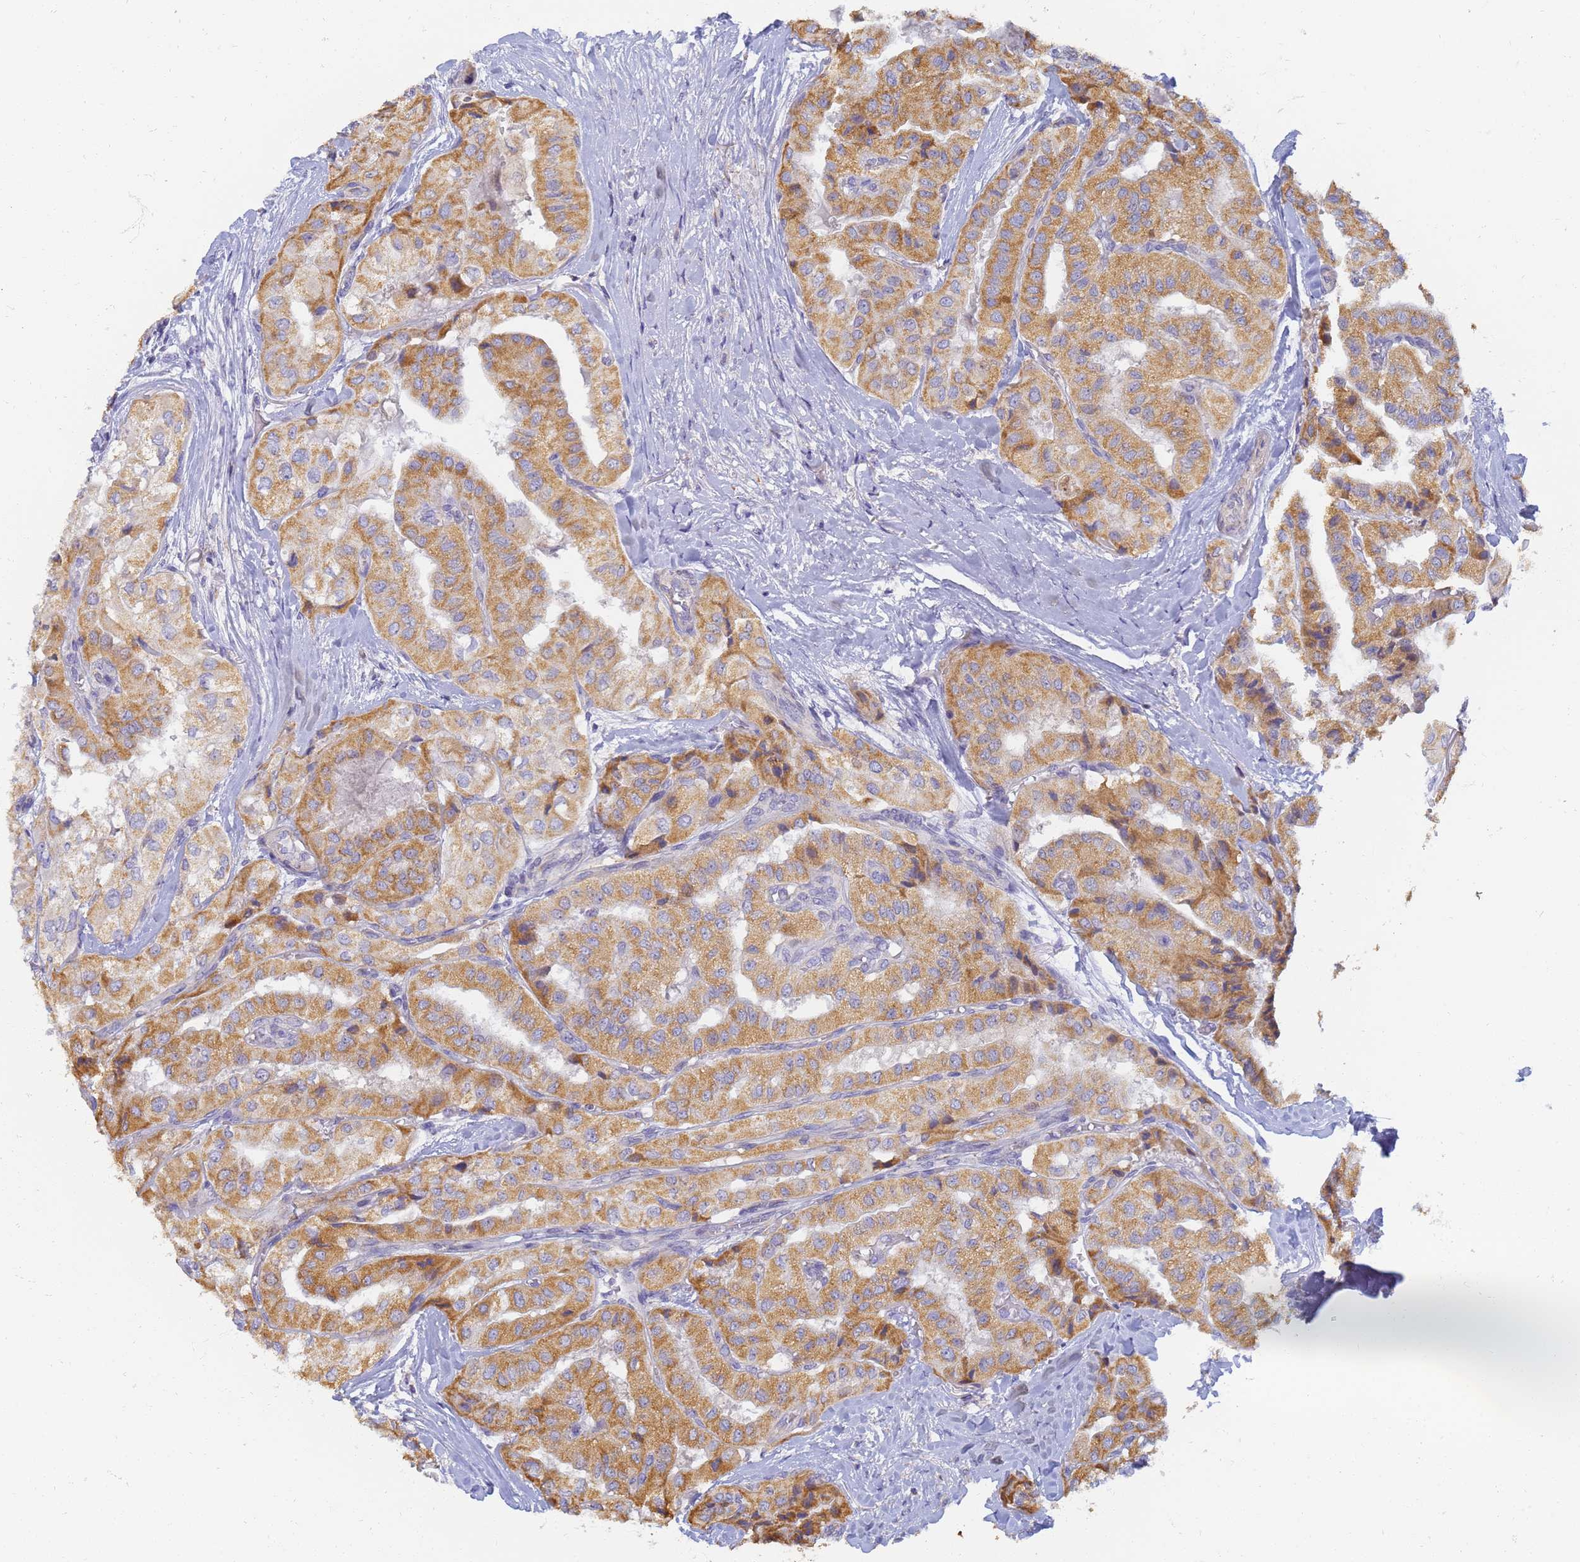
{"staining": {"intensity": "moderate", "quantity": ">75%", "location": "cytoplasmic/membranous"}, "tissue": "thyroid cancer", "cell_type": "Tumor cells", "image_type": "cancer", "snomed": [{"axis": "morphology", "description": "Papillary adenocarcinoma, NOS"}, {"axis": "topography", "description": "Thyroid gland"}], "caption": "Moderate cytoplasmic/membranous protein staining is seen in approximately >75% of tumor cells in thyroid cancer.", "gene": "UTP23", "patient": {"sex": "female", "age": 59}}